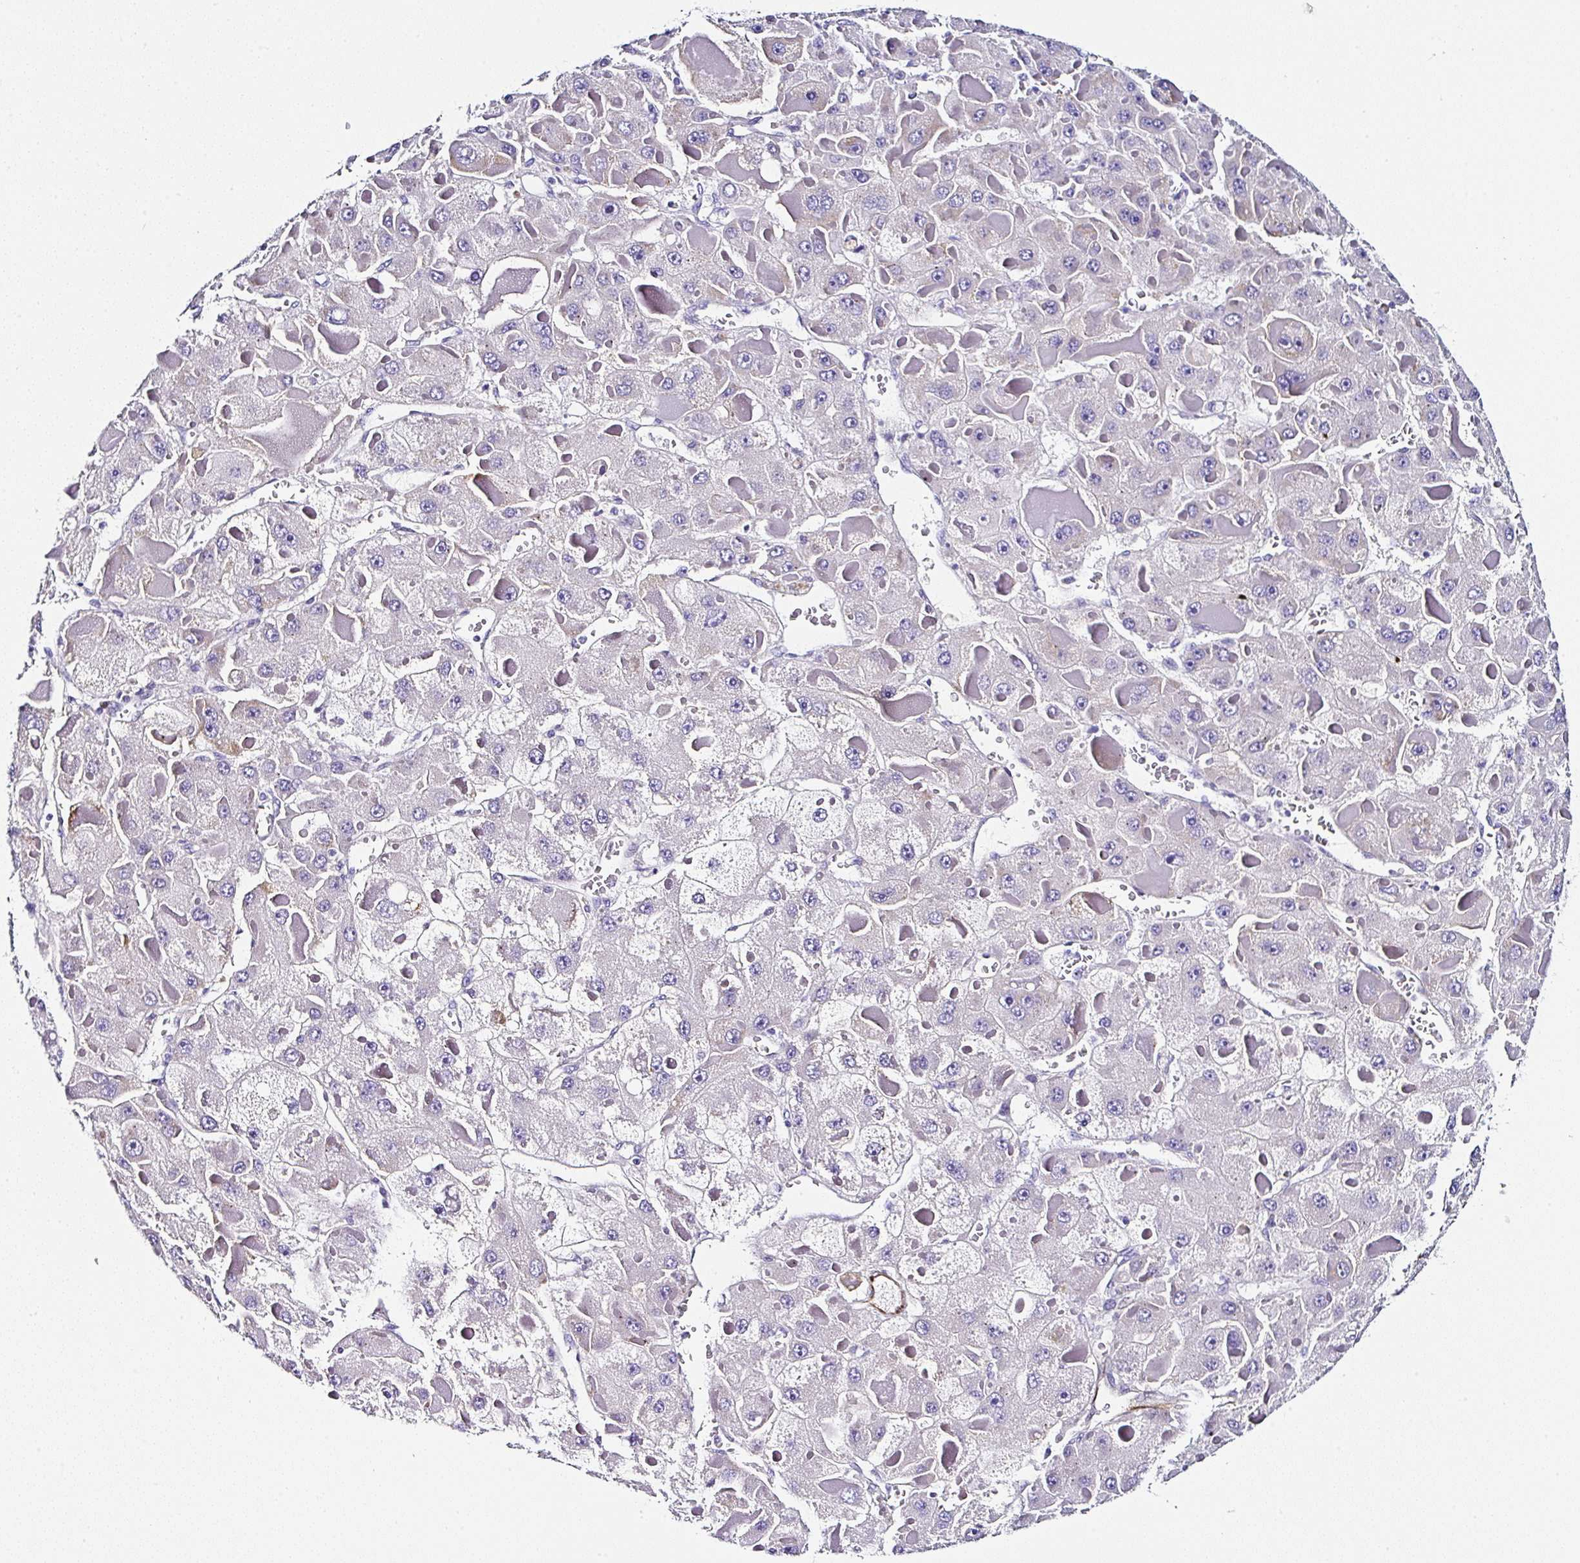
{"staining": {"intensity": "weak", "quantity": "<25%", "location": "cytoplasmic/membranous"}, "tissue": "liver cancer", "cell_type": "Tumor cells", "image_type": "cancer", "snomed": [{"axis": "morphology", "description": "Carcinoma, Hepatocellular, NOS"}, {"axis": "topography", "description": "Liver"}], "caption": "Liver hepatocellular carcinoma stained for a protein using immunohistochemistry (IHC) reveals no positivity tumor cells.", "gene": "PPFIA4", "patient": {"sex": "female", "age": 73}}